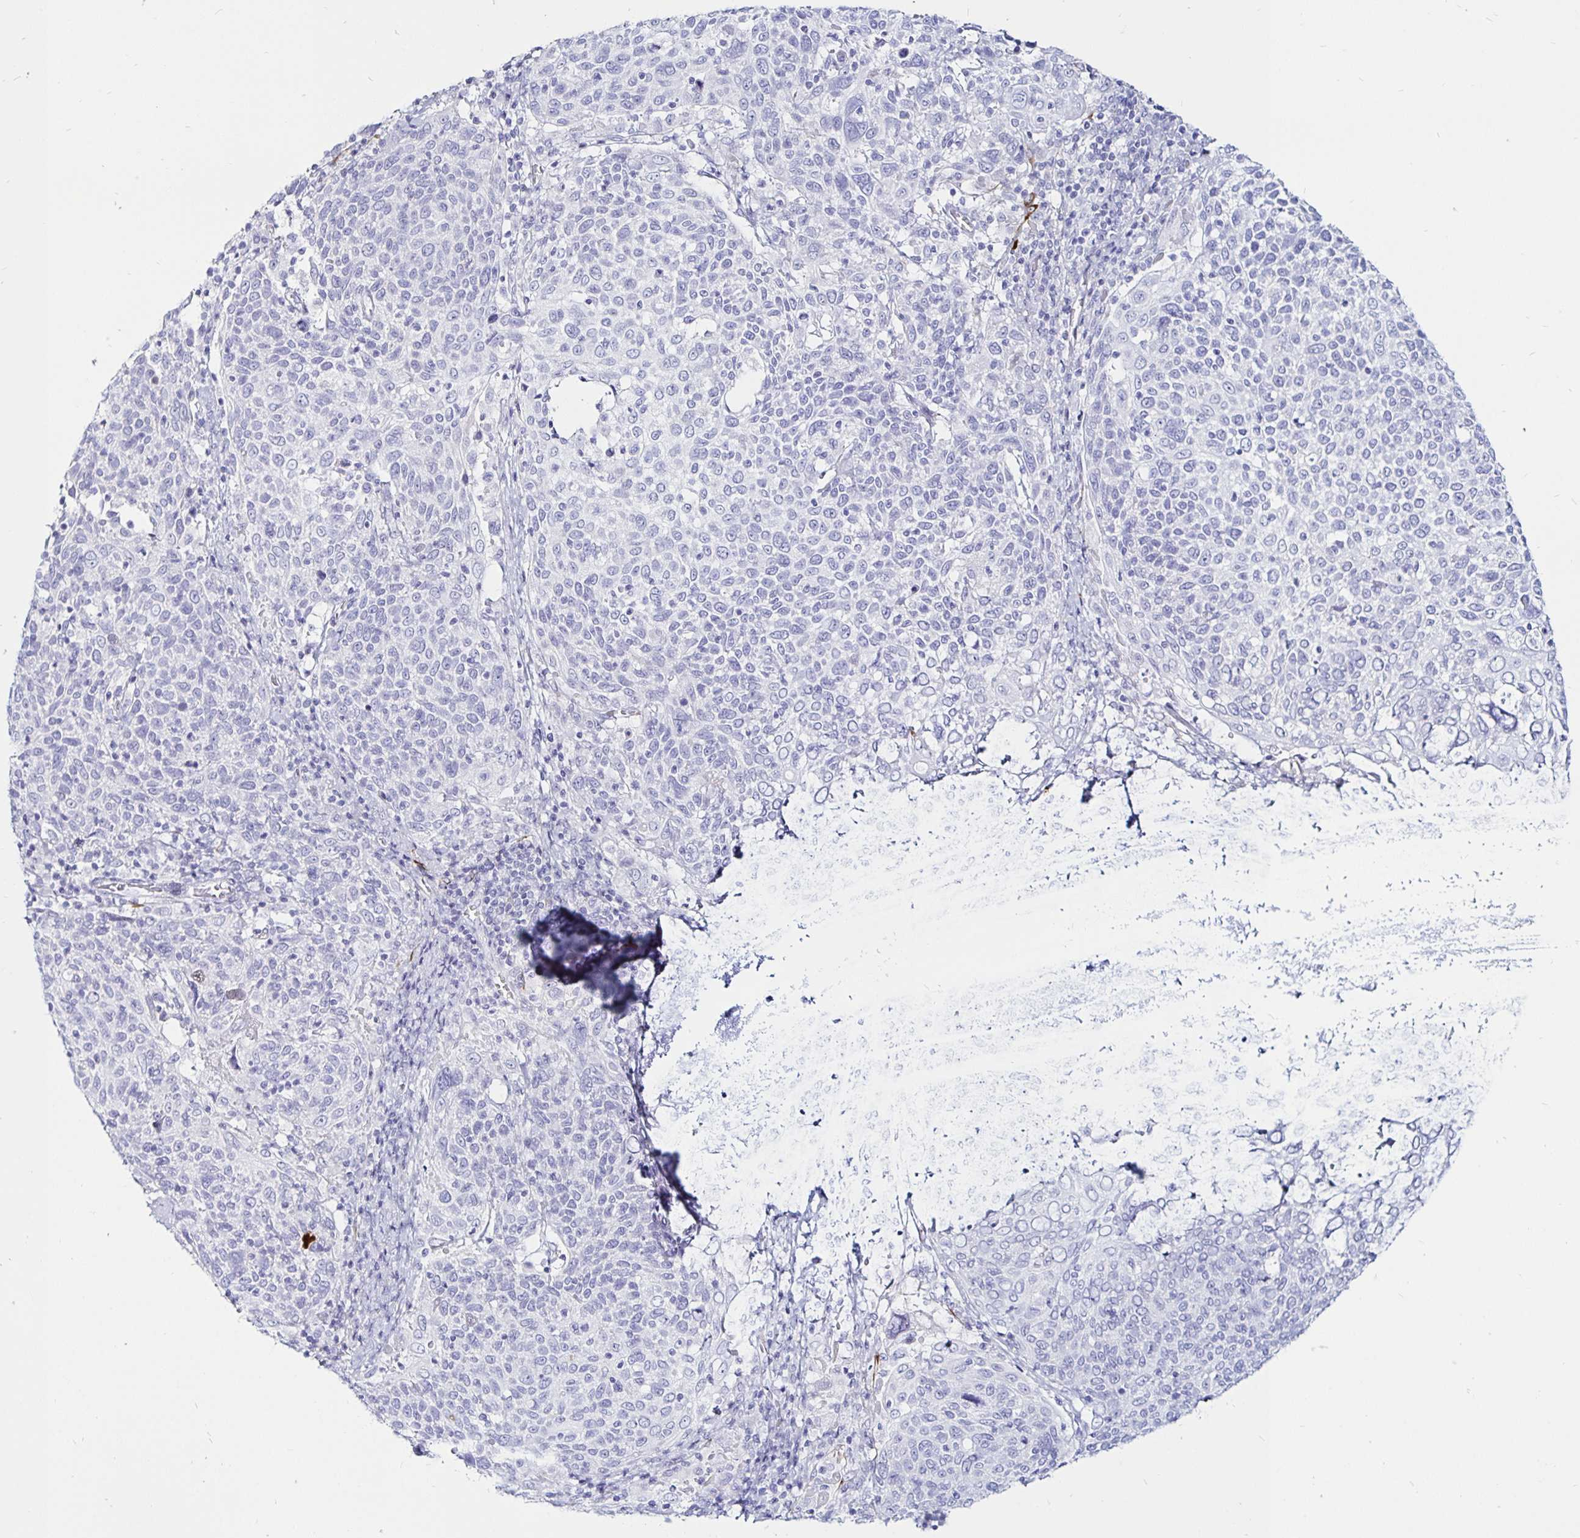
{"staining": {"intensity": "negative", "quantity": "none", "location": "none"}, "tissue": "cervical cancer", "cell_type": "Tumor cells", "image_type": "cancer", "snomed": [{"axis": "morphology", "description": "Squamous cell carcinoma, NOS"}, {"axis": "topography", "description": "Cervix"}], "caption": "DAB (3,3'-diaminobenzidine) immunohistochemical staining of squamous cell carcinoma (cervical) exhibits no significant expression in tumor cells. (DAB (3,3'-diaminobenzidine) immunohistochemistry visualized using brightfield microscopy, high magnification).", "gene": "TIMP1", "patient": {"sex": "female", "age": 61}}